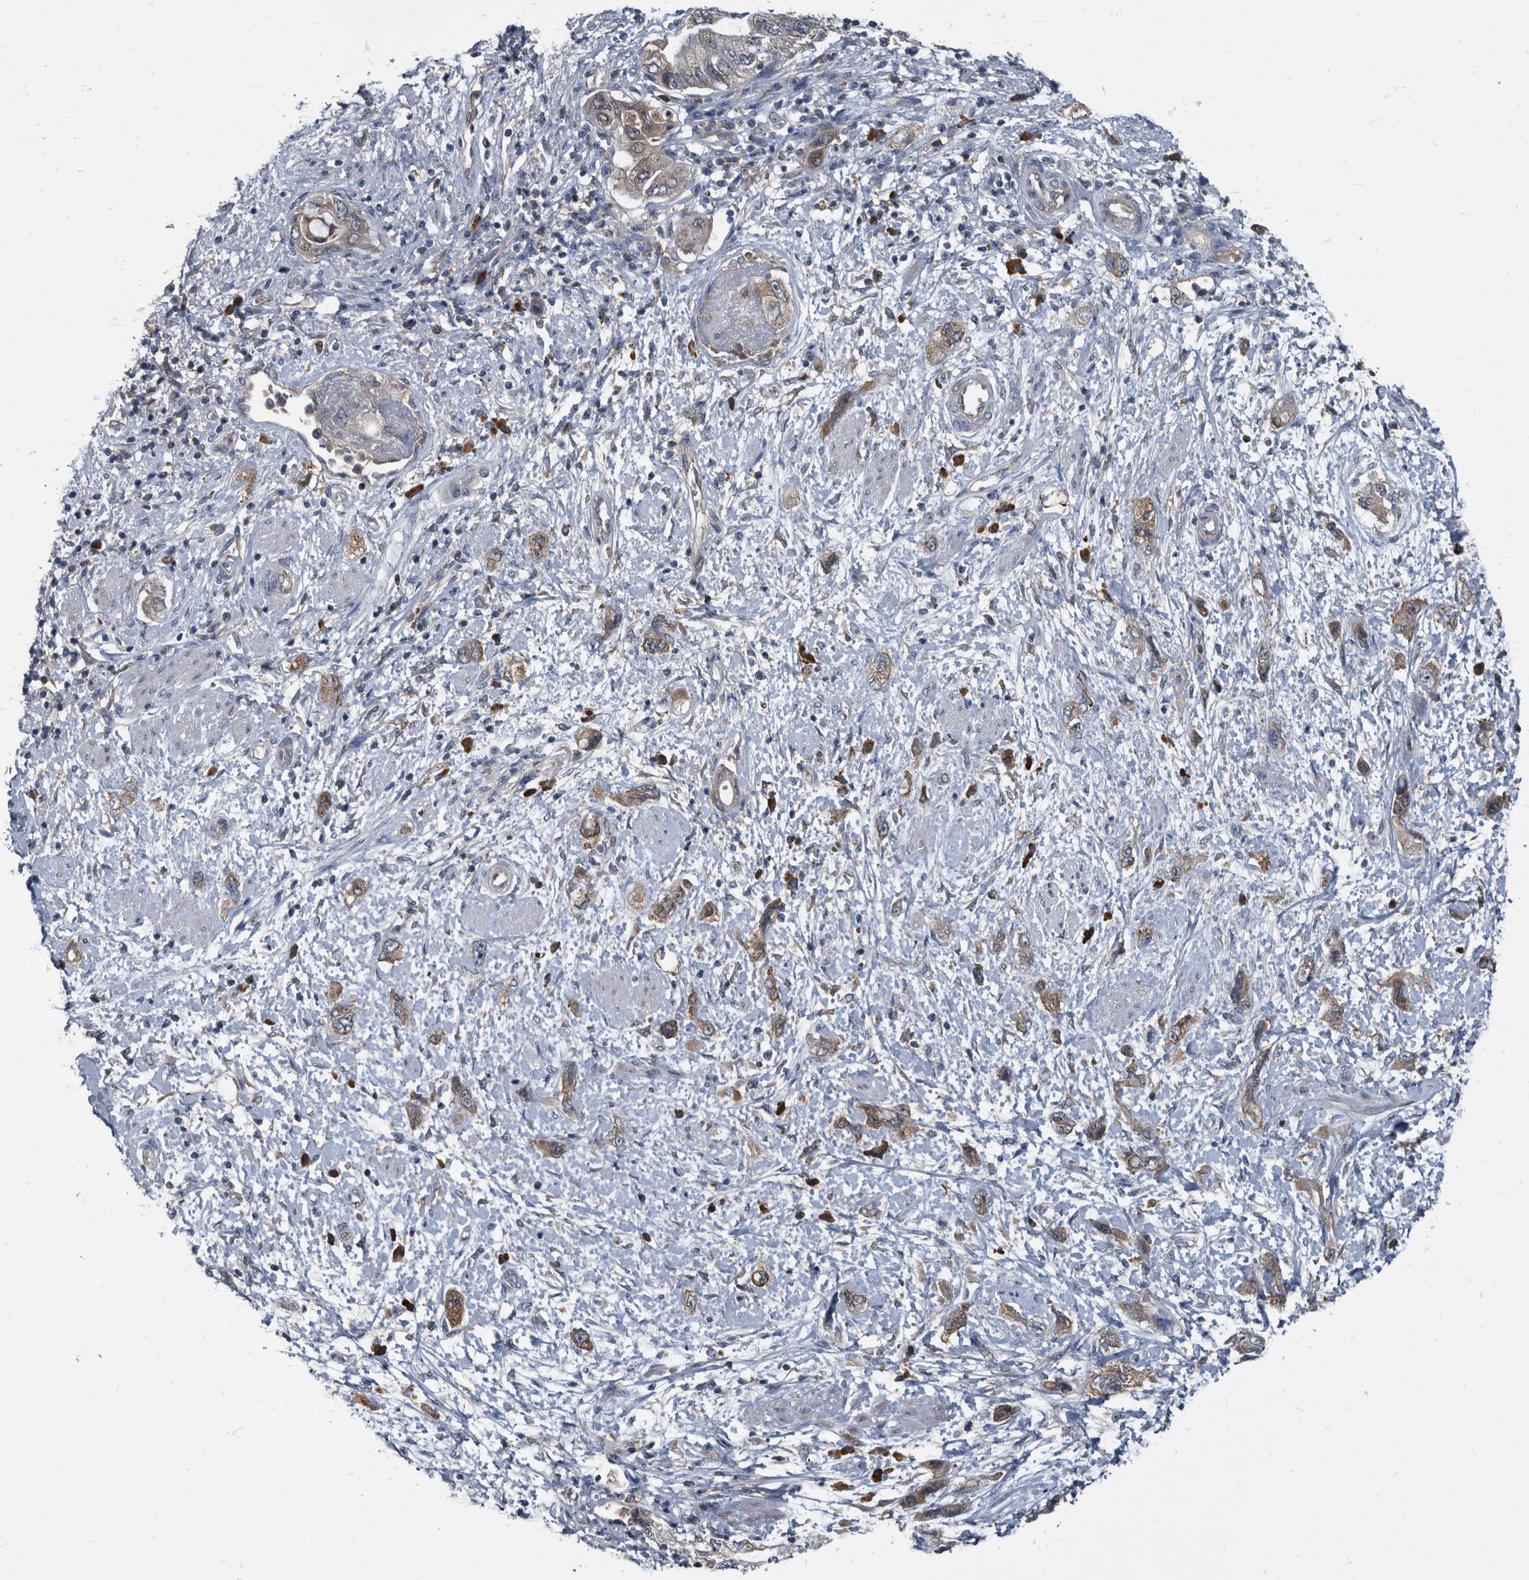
{"staining": {"intensity": "weak", "quantity": "25%-75%", "location": "cytoplasmic/membranous"}, "tissue": "pancreatic cancer", "cell_type": "Tumor cells", "image_type": "cancer", "snomed": [{"axis": "morphology", "description": "Adenocarcinoma, NOS"}, {"axis": "topography", "description": "Pancreas"}], "caption": "DAB (3,3'-diaminobenzidine) immunohistochemical staining of human pancreatic cancer displays weak cytoplasmic/membranous protein expression in approximately 25%-75% of tumor cells.", "gene": "CDV3", "patient": {"sex": "female", "age": 73}}